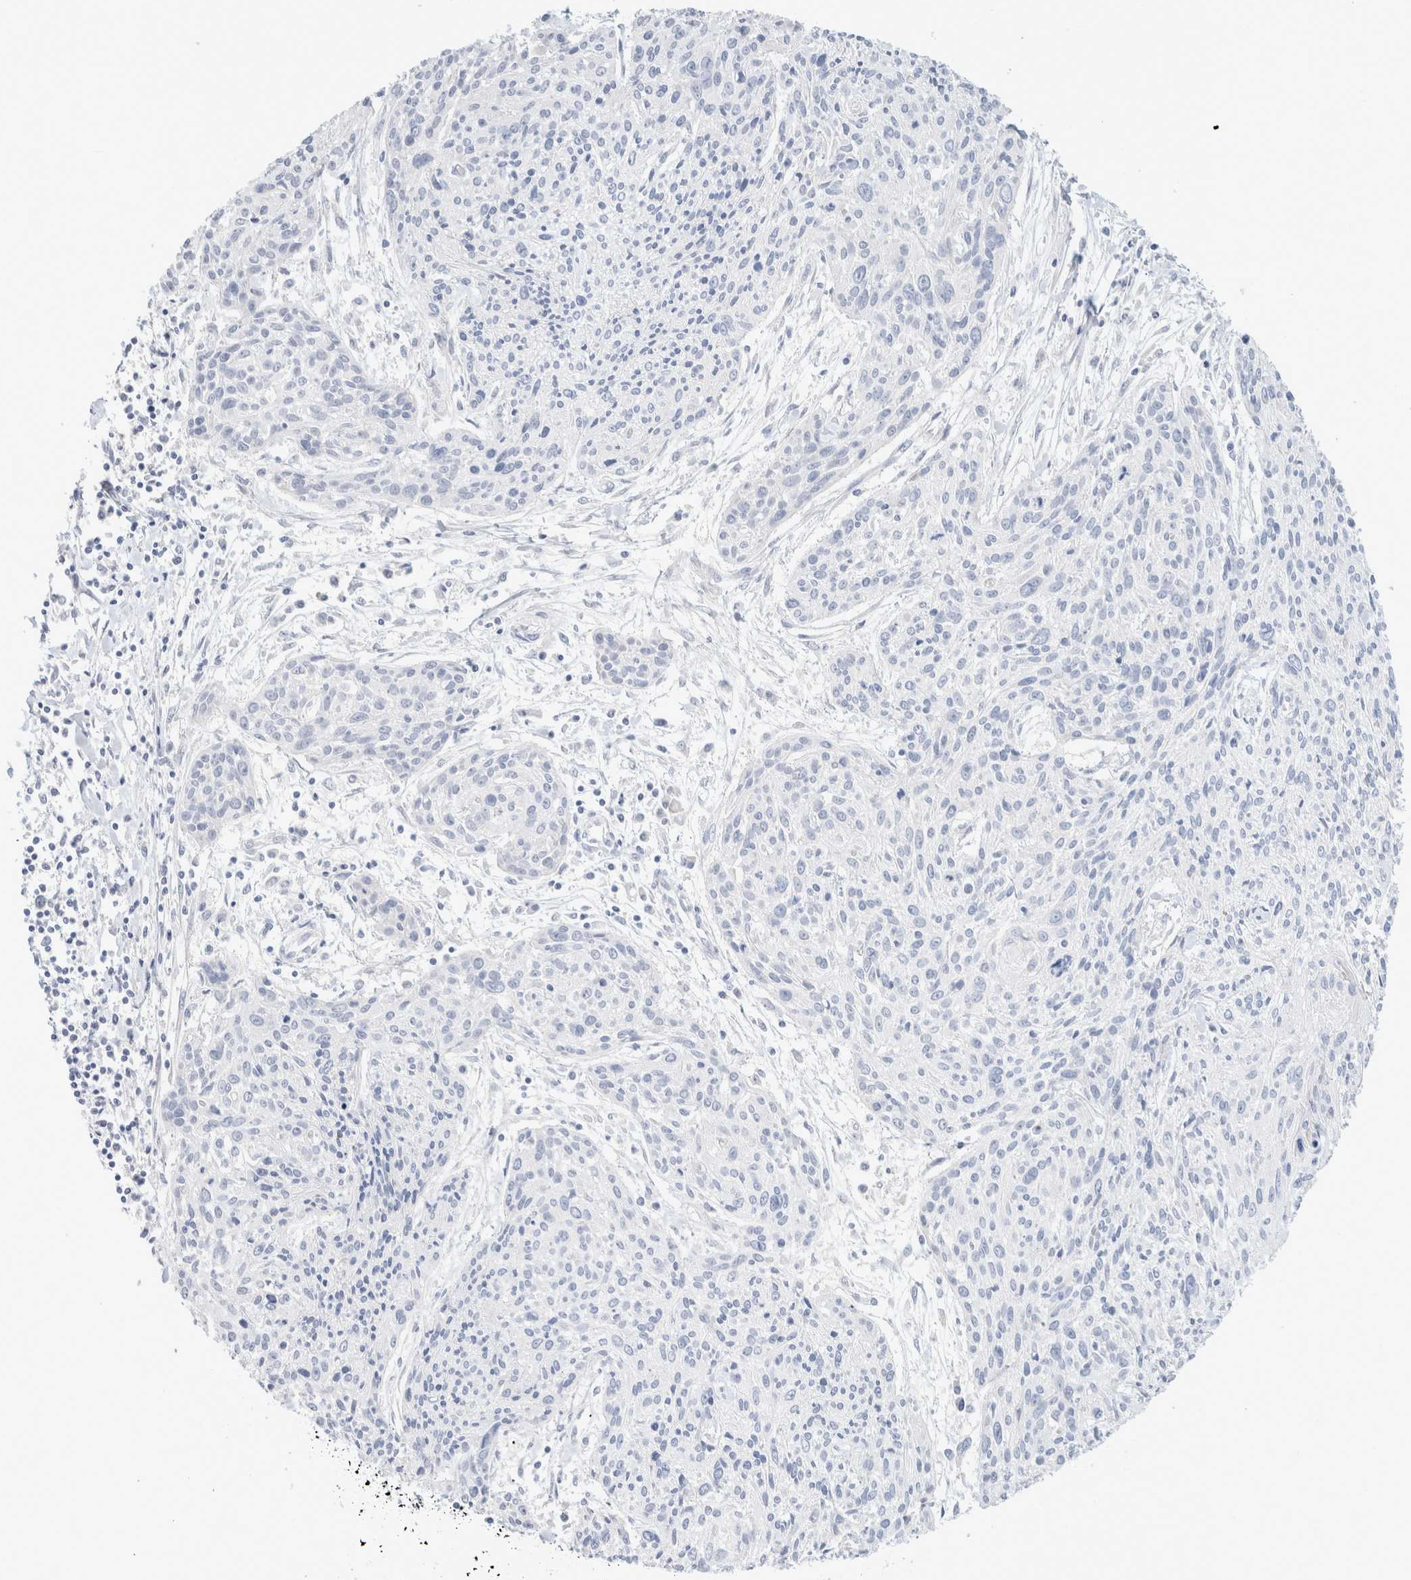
{"staining": {"intensity": "negative", "quantity": "none", "location": "none"}, "tissue": "cervical cancer", "cell_type": "Tumor cells", "image_type": "cancer", "snomed": [{"axis": "morphology", "description": "Squamous cell carcinoma, NOS"}, {"axis": "topography", "description": "Cervix"}], "caption": "DAB immunohistochemical staining of squamous cell carcinoma (cervical) displays no significant staining in tumor cells.", "gene": "CPQ", "patient": {"sex": "female", "age": 51}}